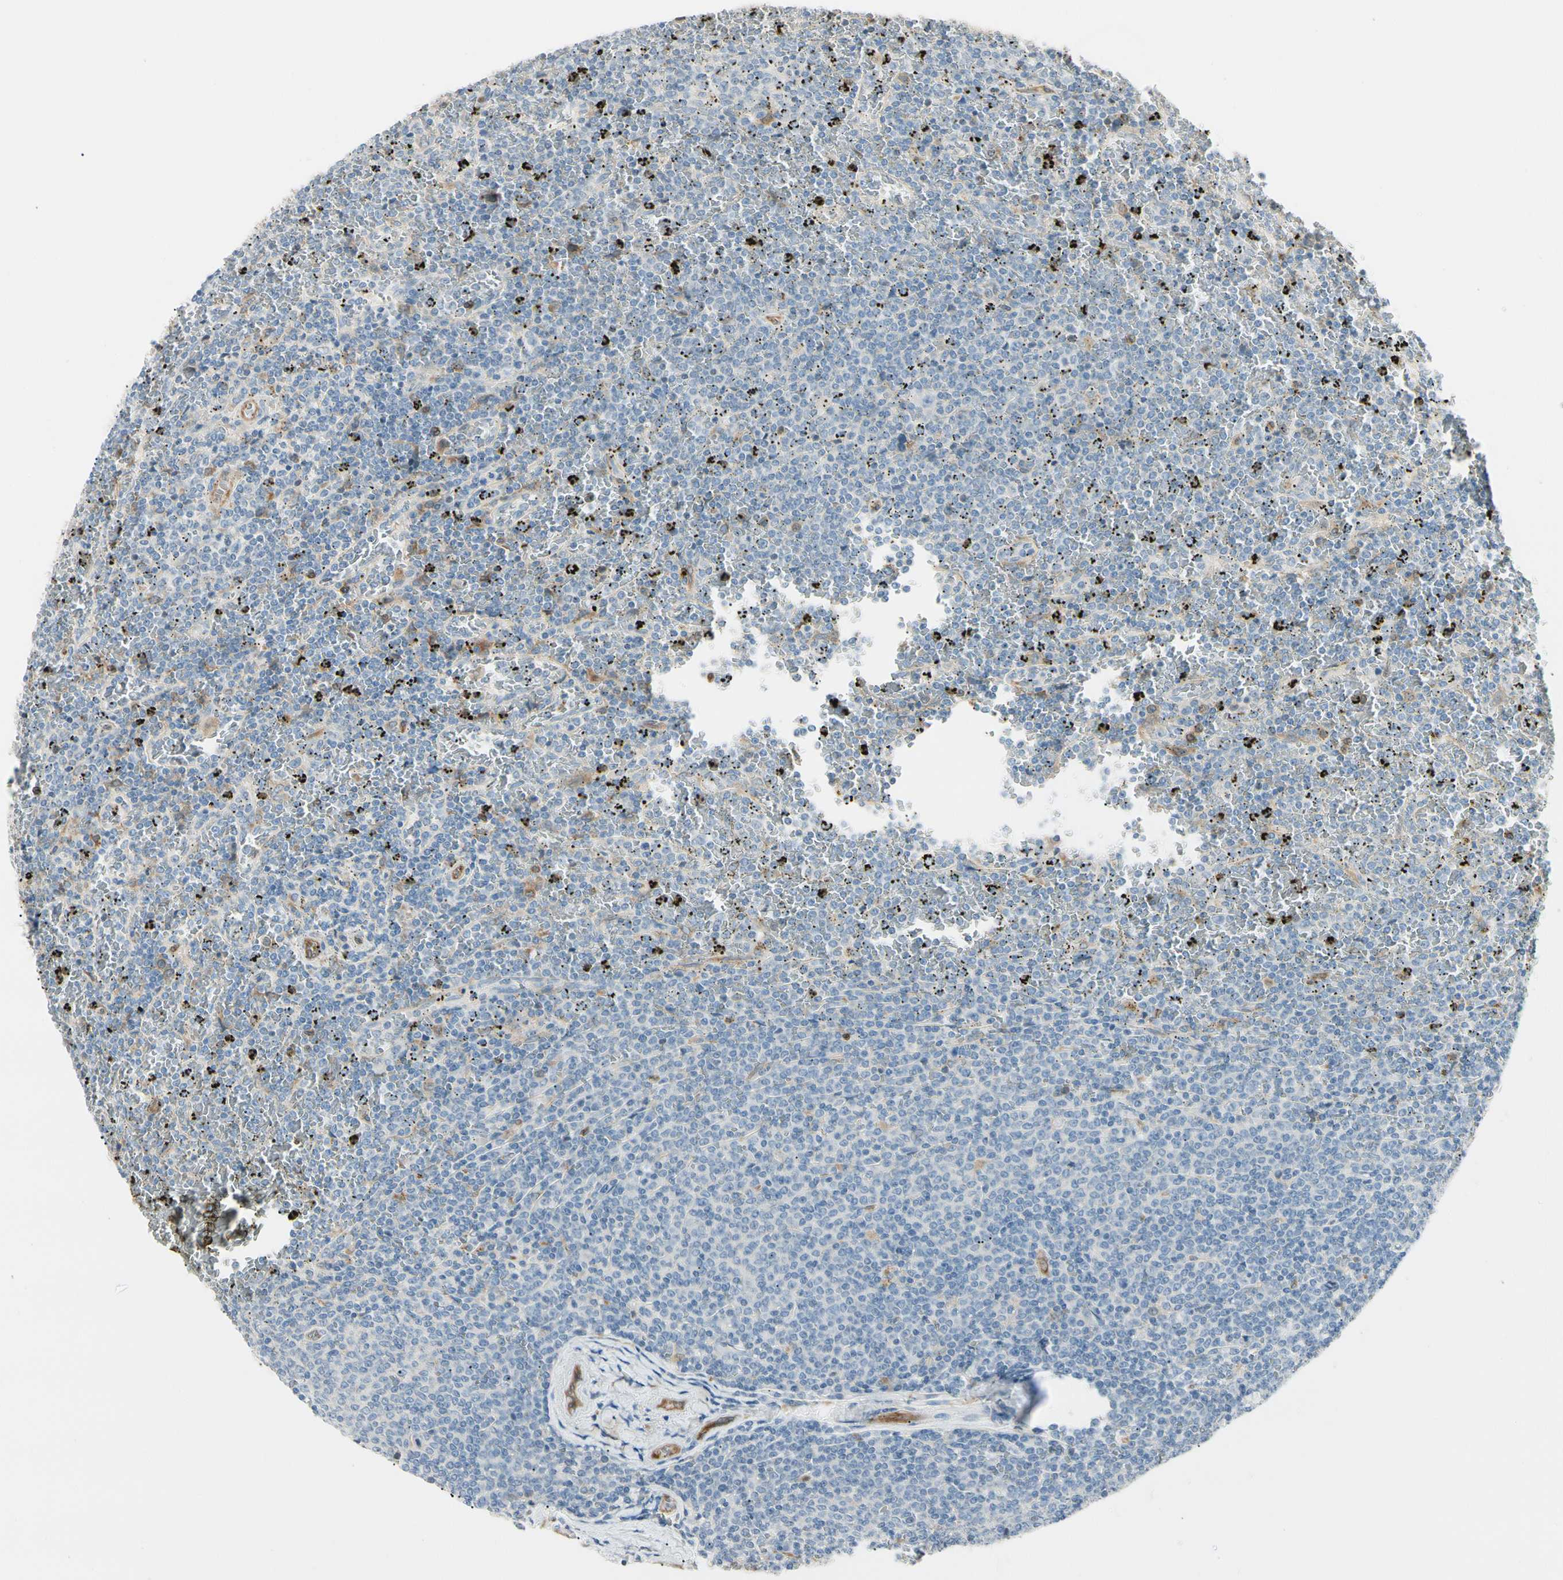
{"staining": {"intensity": "moderate", "quantity": "<25%", "location": "cytoplasmic/membranous"}, "tissue": "lymphoma", "cell_type": "Tumor cells", "image_type": "cancer", "snomed": [{"axis": "morphology", "description": "Malignant lymphoma, non-Hodgkin's type, Low grade"}, {"axis": "topography", "description": "Spleen"}], "caption": "High-power microscopy captured an IHC image of malignant lymphoma, non-Hodgkin's type (low-grade), revealing moderate cytoplasmic/membranous staining in about <25% of tumor cells. (Brightfield microscopy of DAB IHC at high magnification).", "gene": "LPCAT2", "patient": {"sex": "female", "age": 77}}